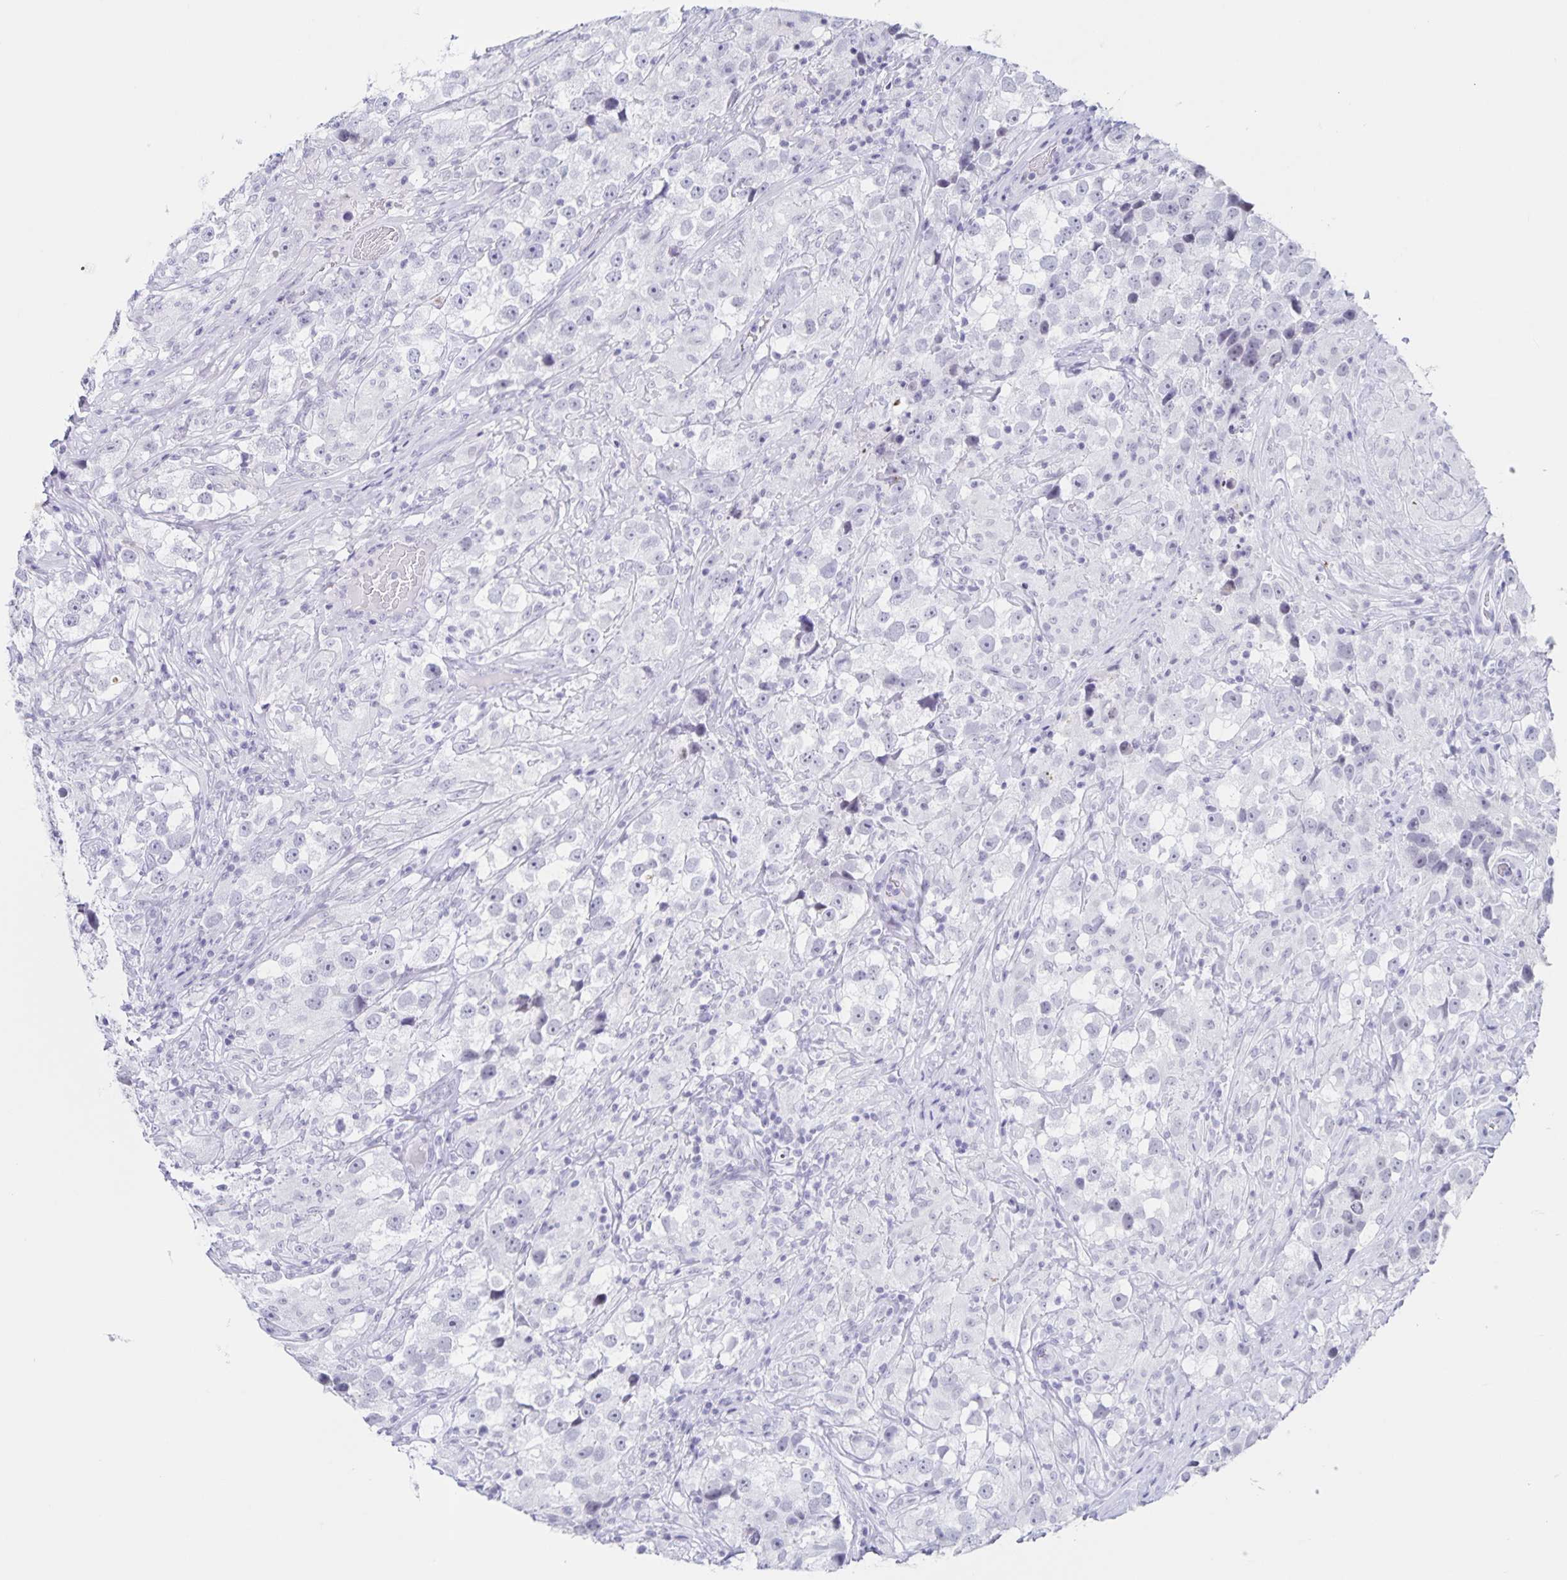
{"staining": {"intensity": "negative", "quantity": "none", "location": "none"}, "tissue": "testis cancer", "cell_type": "Tumor cells", "image_type": "cancer", "snomed": [{"axis": "morphology", "description": "Seminoma, NOS"}, {"axis": "topography", "description": "Testis"}], "caption": "IHC of human seminoma (testis) reveals no positivity in tumor cells.", "gene": "LCE6A", "patient": {"sex": "male", "age": 46}}